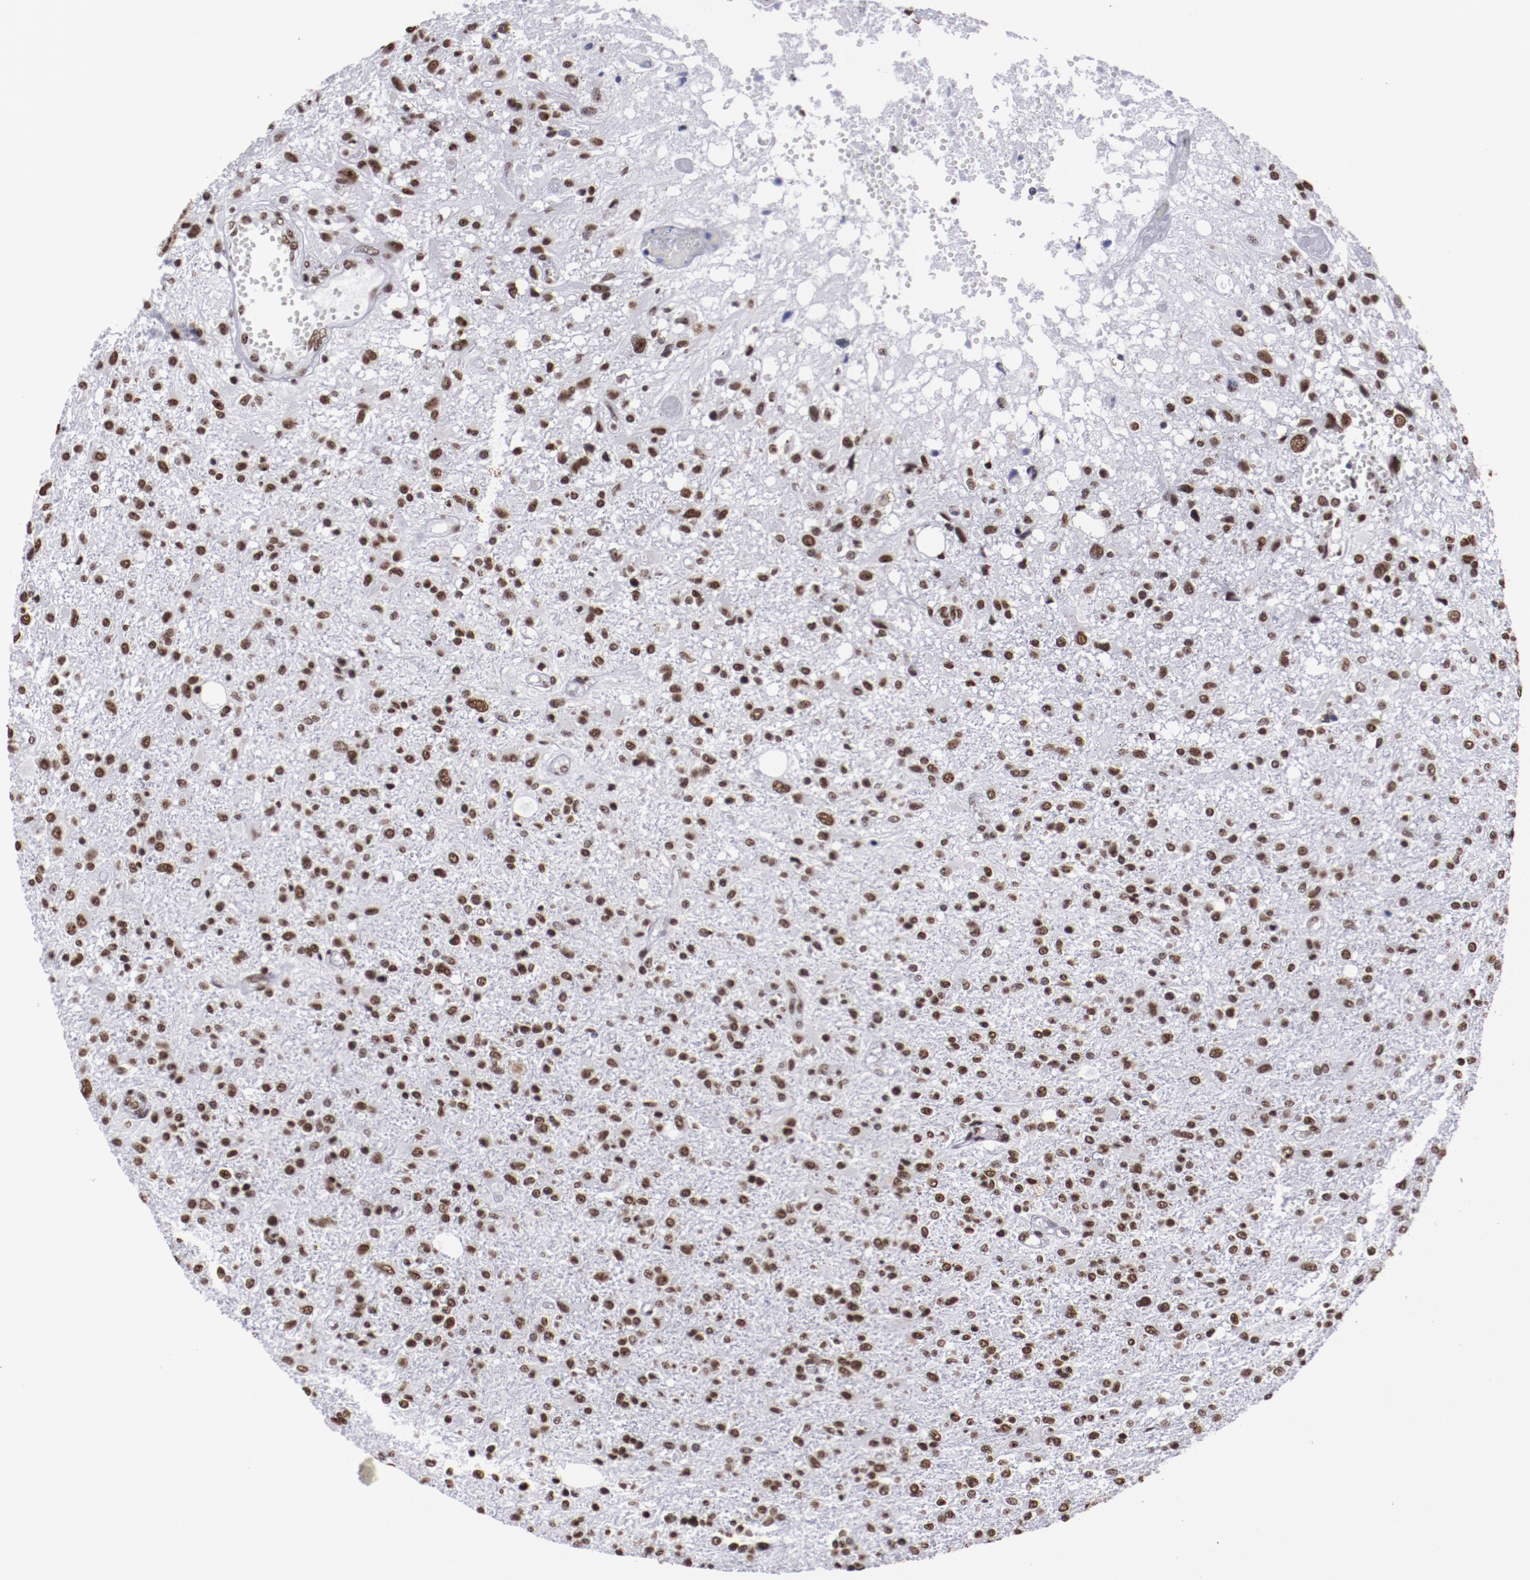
{"staining": {"intensity": "strong", "quantity": ">75%", "location": "nuclear"}, "tissue": "glioma", "cell_type": "Tumor cells", "image_type": "cancer", "snomed": [{"axis": "morphology", "description": "Glioma, malignant, High grade"}, {"axis": "topography", "description": "Cerebral cortex"}], "caption": "High-magnification brightfield microscopy of malignant glioma (high-grade) stained with DAB (brown) and counterstained with hematoxylin (blue). tumor cells exhibit strong nuclear staining is appreciated in about>75% of cells. The protein of interest is stained brown, and the nuclei are stained in blue (DAB (3,3'-diaminobenzidine) IHC with brightfield microscopy, high magnification).", "gene": "HNRNPA2B1", "patient": {"sex": "male", "age": 76}}